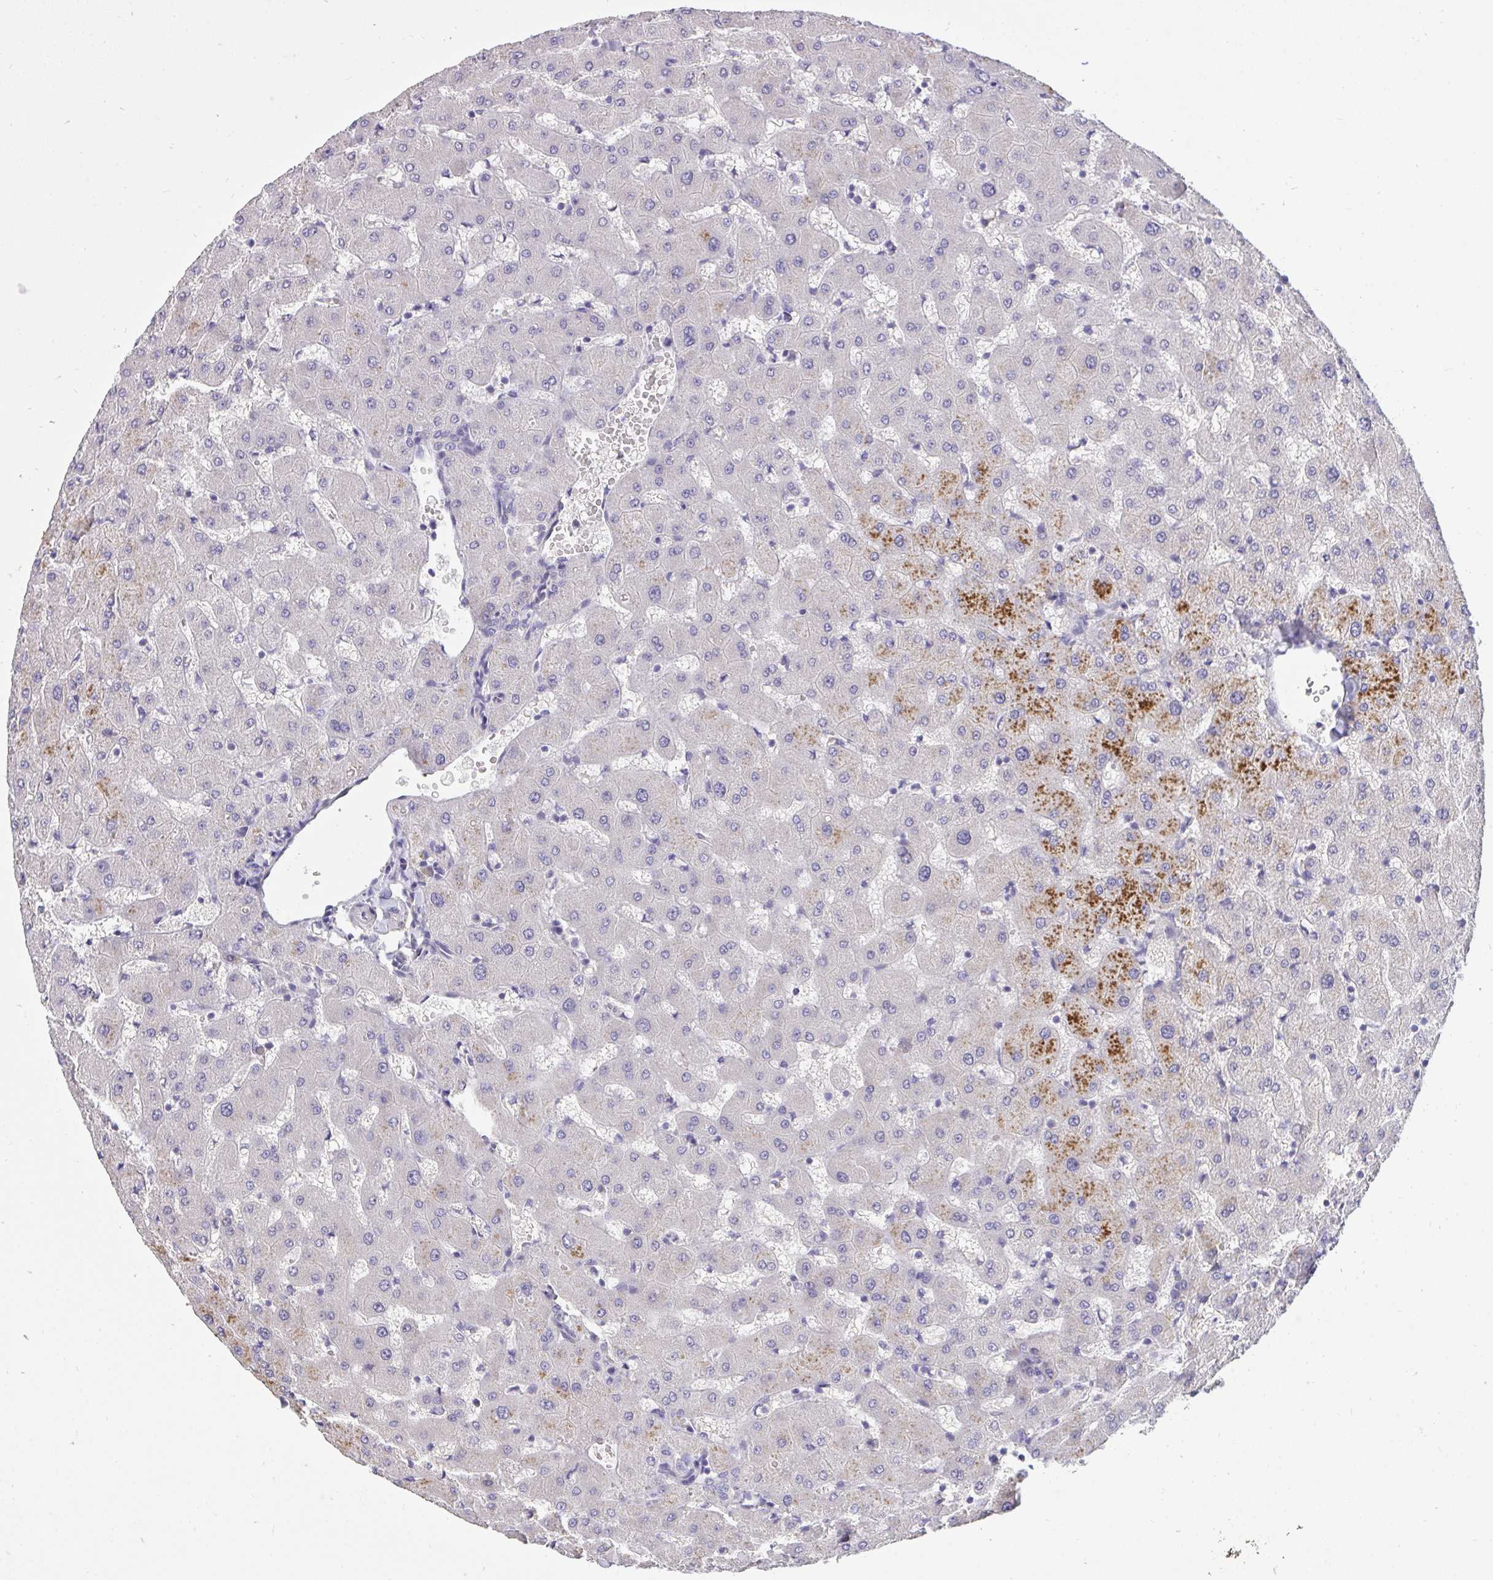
{"staining": {"intensity": "negative", "quantity": "none", "location": "none"}, "tissue": "liver", "cell_type": "Cholangiocytes", "image_type": "normal", "snomed": [{"axis": "morphology", "description": "Normal tissue, NOS"}, {"axis": "topography", "description": "Liver"}], "caption": "An IHC histopathology image of benign liver is shown. There is no staining in cholangiocytes of liver. (DAB (3,3'-diaminobenzidine) immunohistochemistry (IHC) visualized using brightfield microscopy, high magnification).", "gene": "C19orf54", "patient": {"sex": "female", "age": 63}}